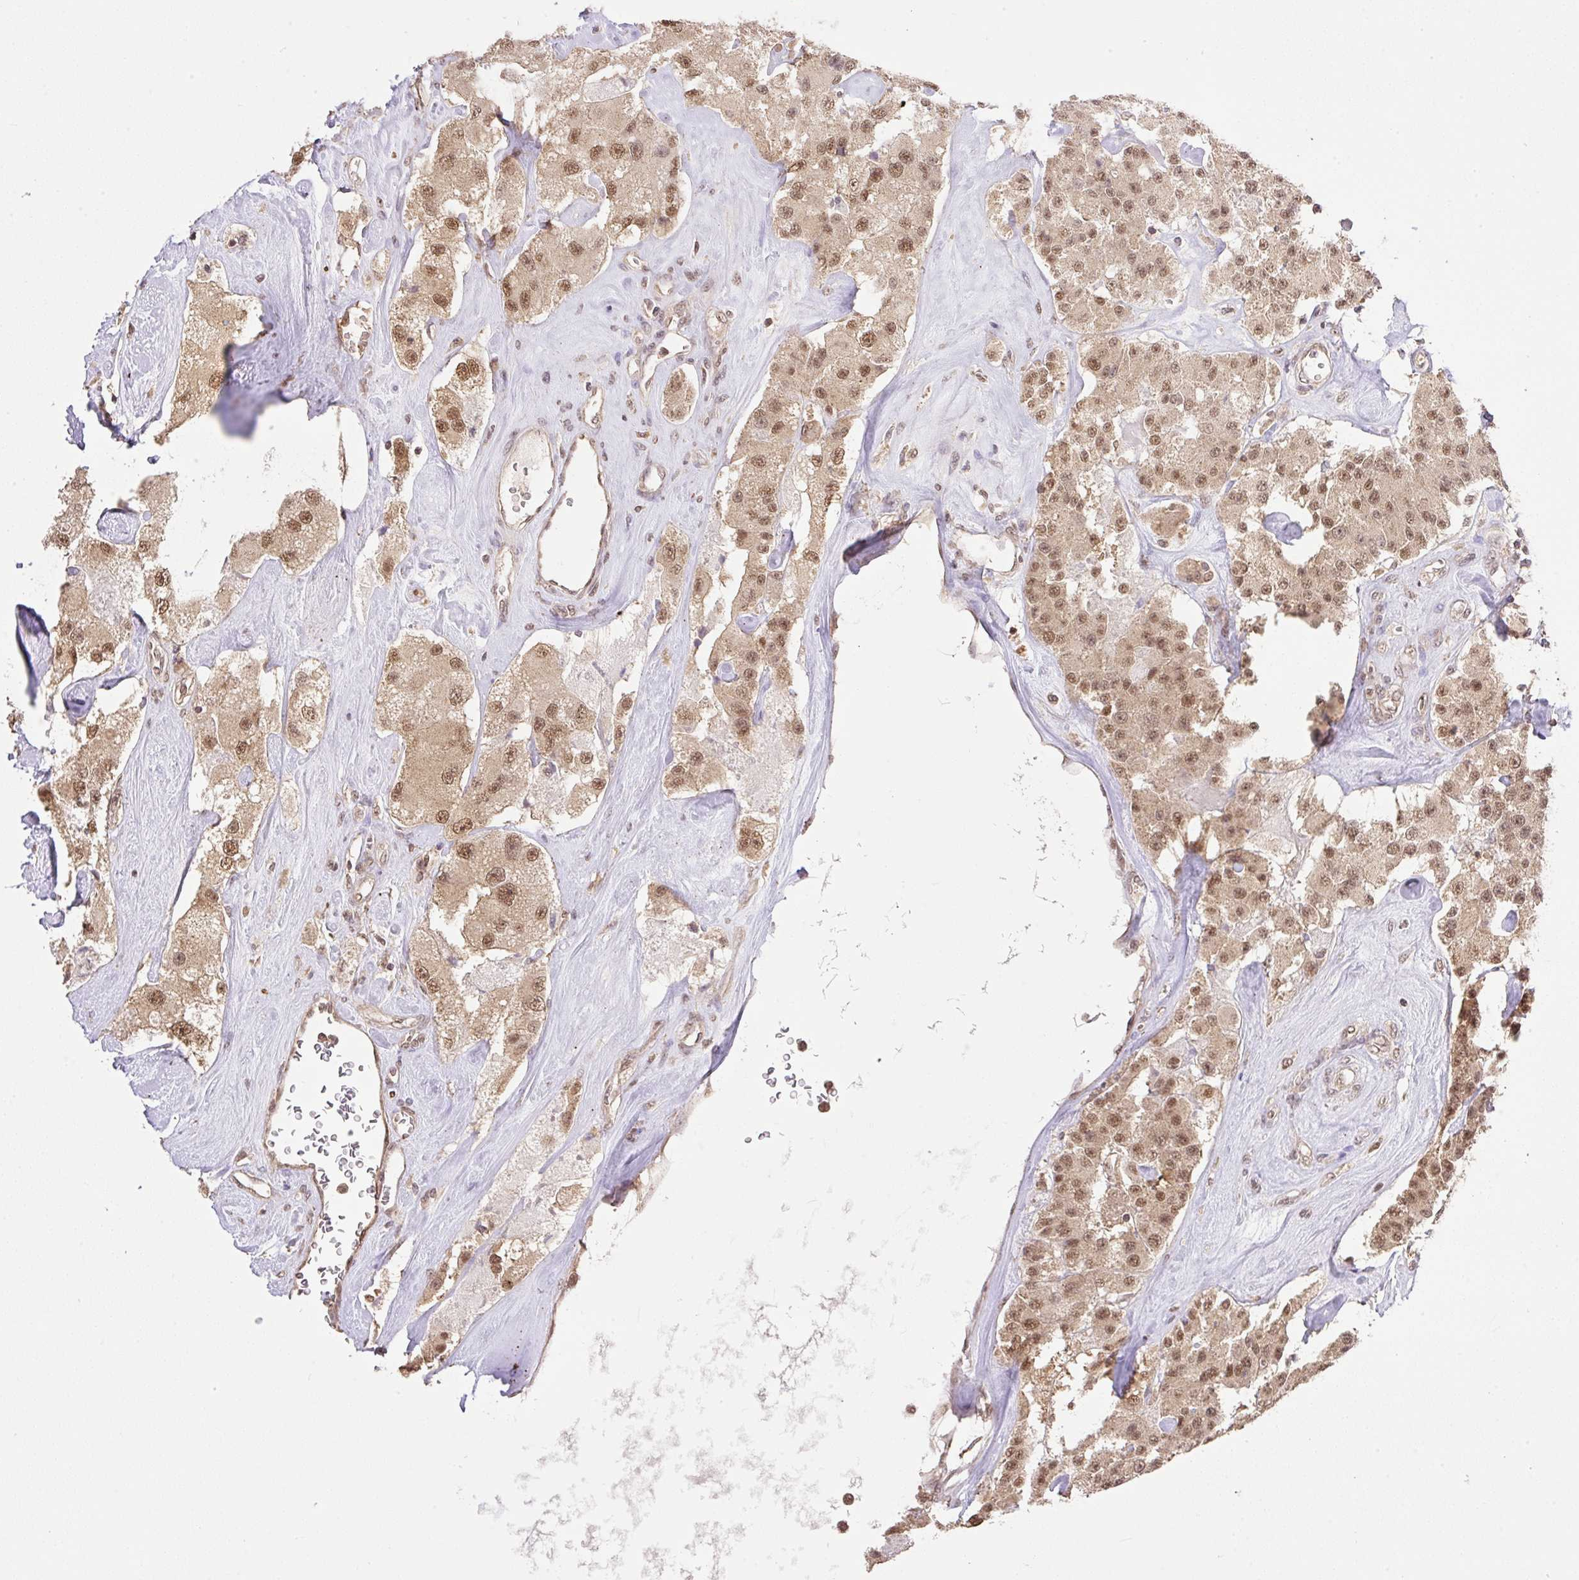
{"staining": {"intensity": "moderate", "quantity": ">75%", "location": "nuclear"}, "tissue": "carcinoid", "cell_type": "Tumor cells", "image_type": "cancer", "snomed": [{"axis": "morphology", "description": "Carcinoid, malignant, NOS"}, {"axis": "topography", "description": "Pancreas"}], "caption": "There is medium levels of moderate nuclear positivity in tumor cells of carcinoid (malignant), as demonstrated by immunohistochemical staining (brown color).", "gene": "VPS25", "patient": {"sex": "male", "age": 41}}